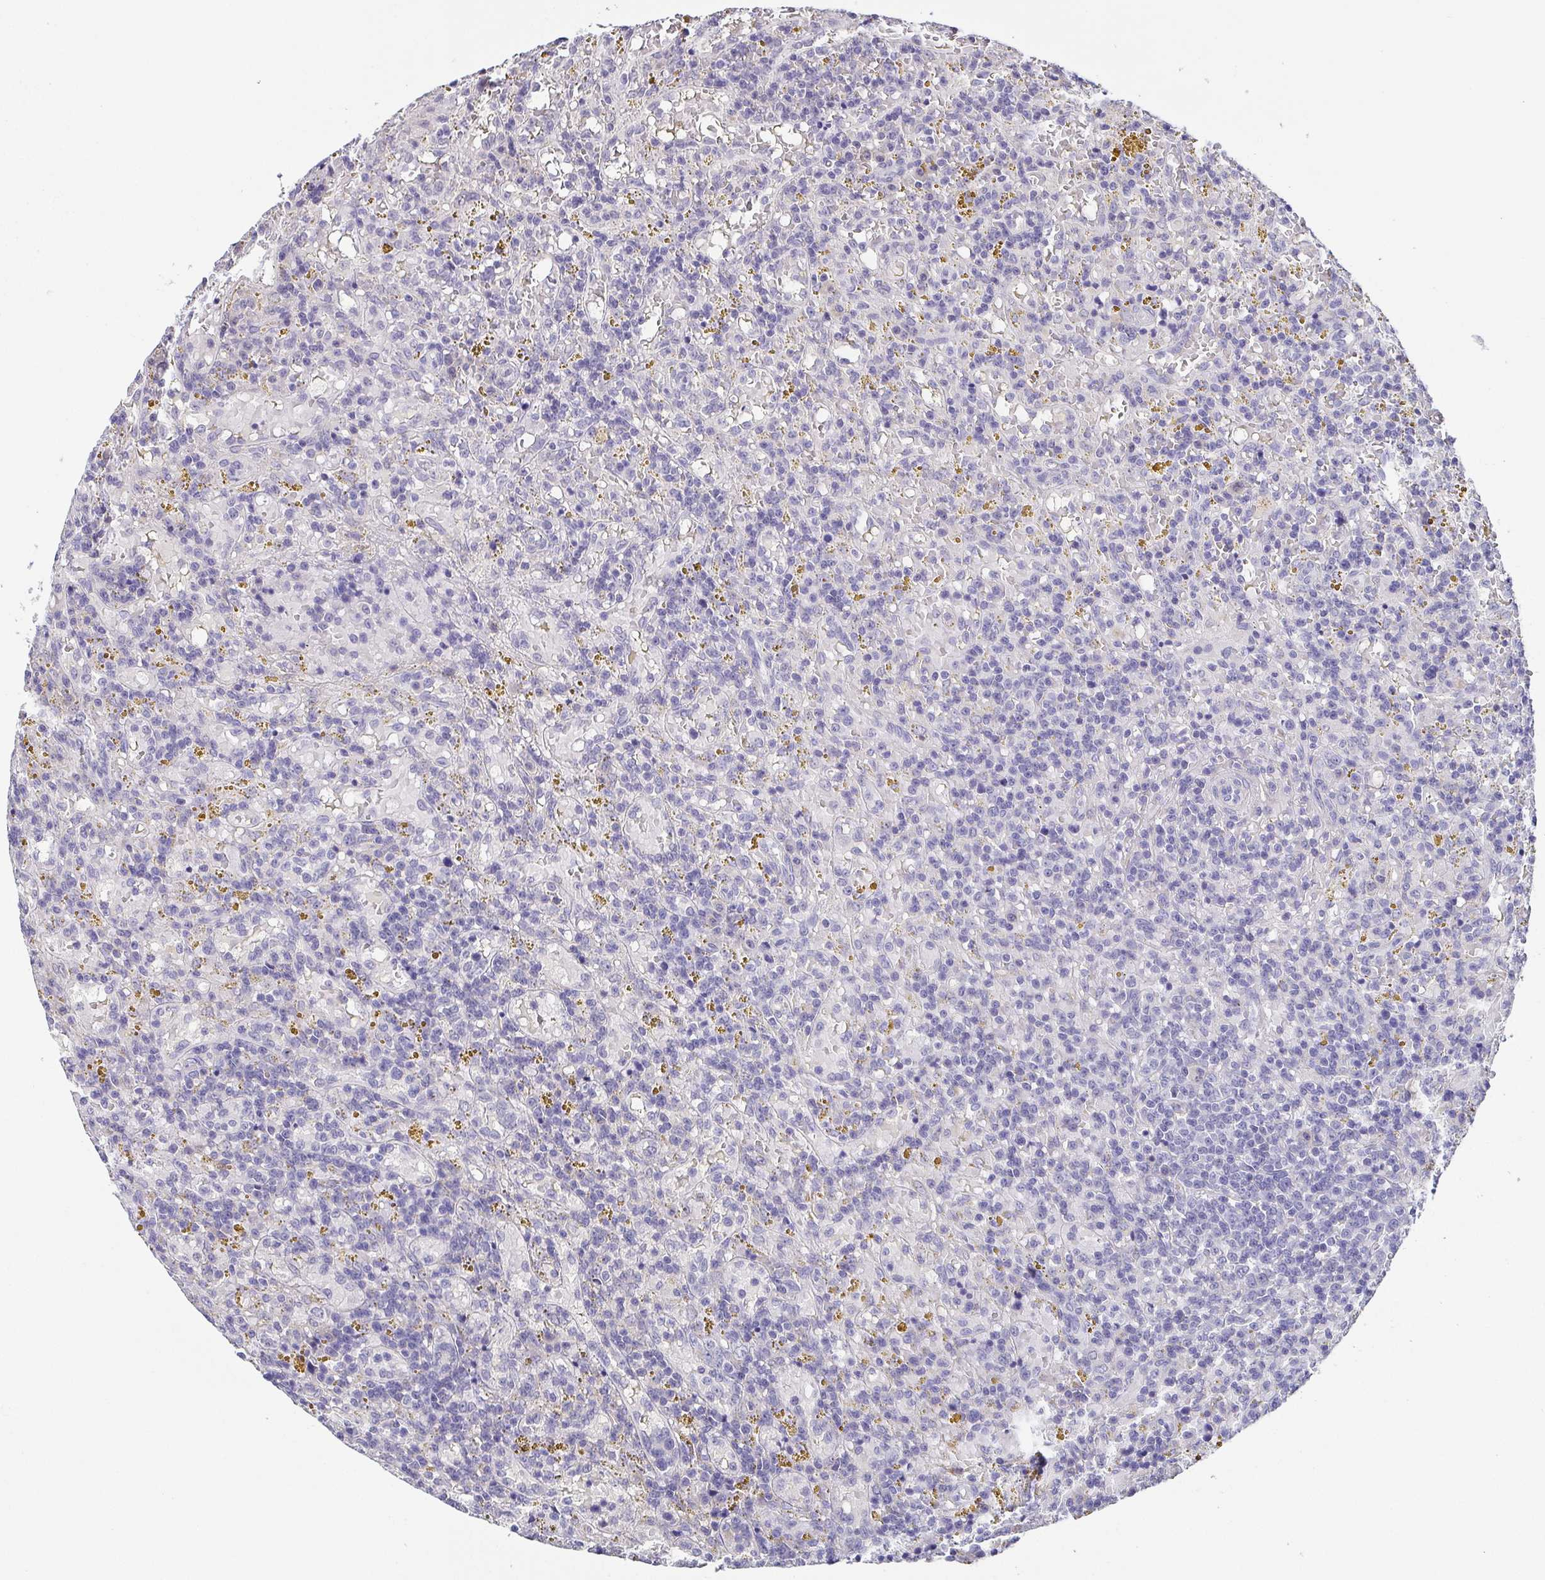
{"staining": {"intensity": "negative", "quantity": "none", "location": "none"}, "tissue": "lymphoma", "cell_type": "Tumor cells", "image_type": "cancer", "snomed": [{"axis": "morphology", "description": "Malignant lymphoma, non-Hodgkin's type, Low grade"}, {"axis": "topography", "description": "Spleen"}], "caption": "Immunohistochemistry of human malignant lymphoma, non-Hodgkin's type (low-grade) exhibits no positivity in tumor cells.", "gene": "NEFH", "patient": {"sex": "female", "age": 65}}